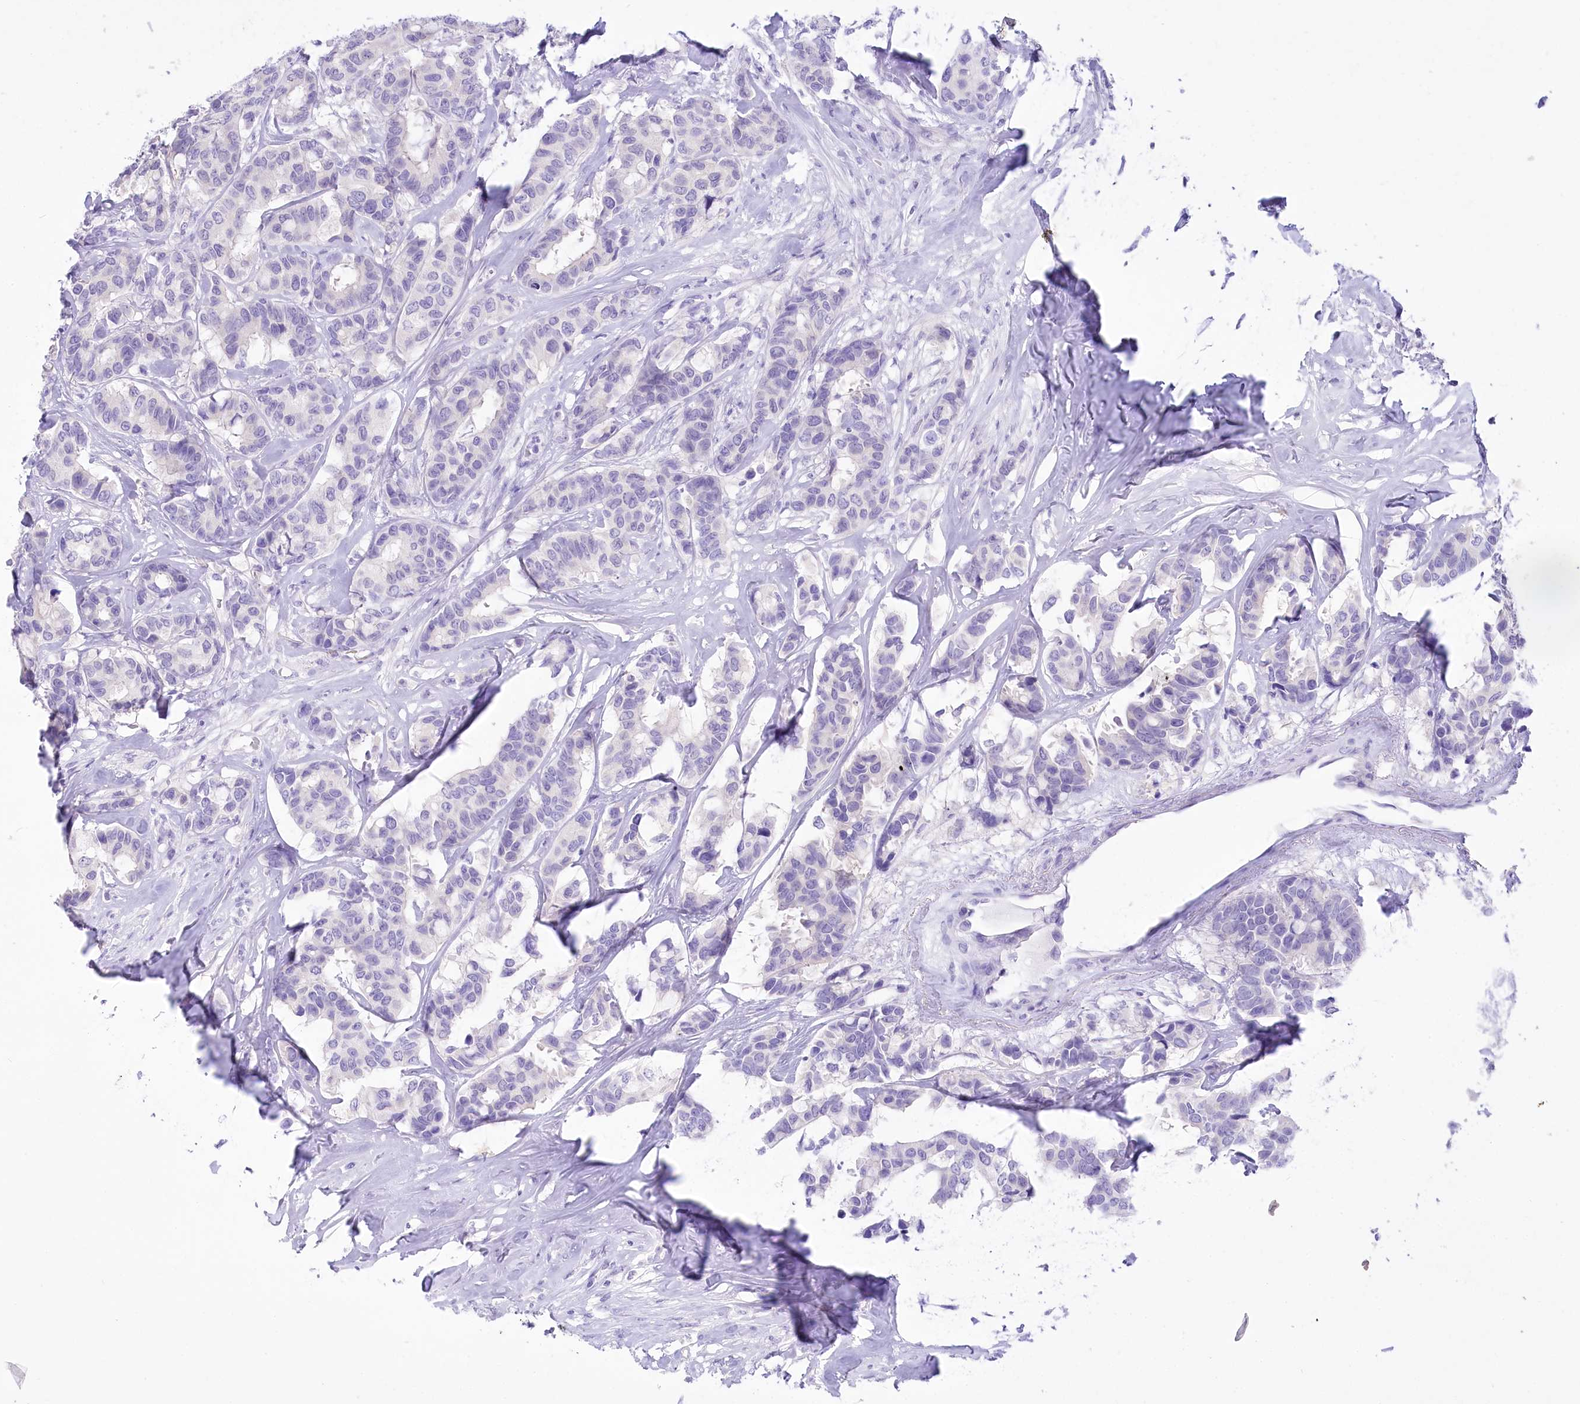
{"staining": {"intensity": "negative", "quantity": "none", "location": "none"}, "tissue": "breast cancer", "cell_type": "Tumor cells", "image_type": "cancer", "snomed": [{"axis": "morphology", "description": "Duct carcinoma"}, {"axis": "topography", "description": "Breast"}], "caption": "Photomicrograph shows no significant protein positivity in tumor cells of infiltrating ductal carcinoma (breast).", "gene": "PBLD", "patient": {"sex": "female", "age": 87}}